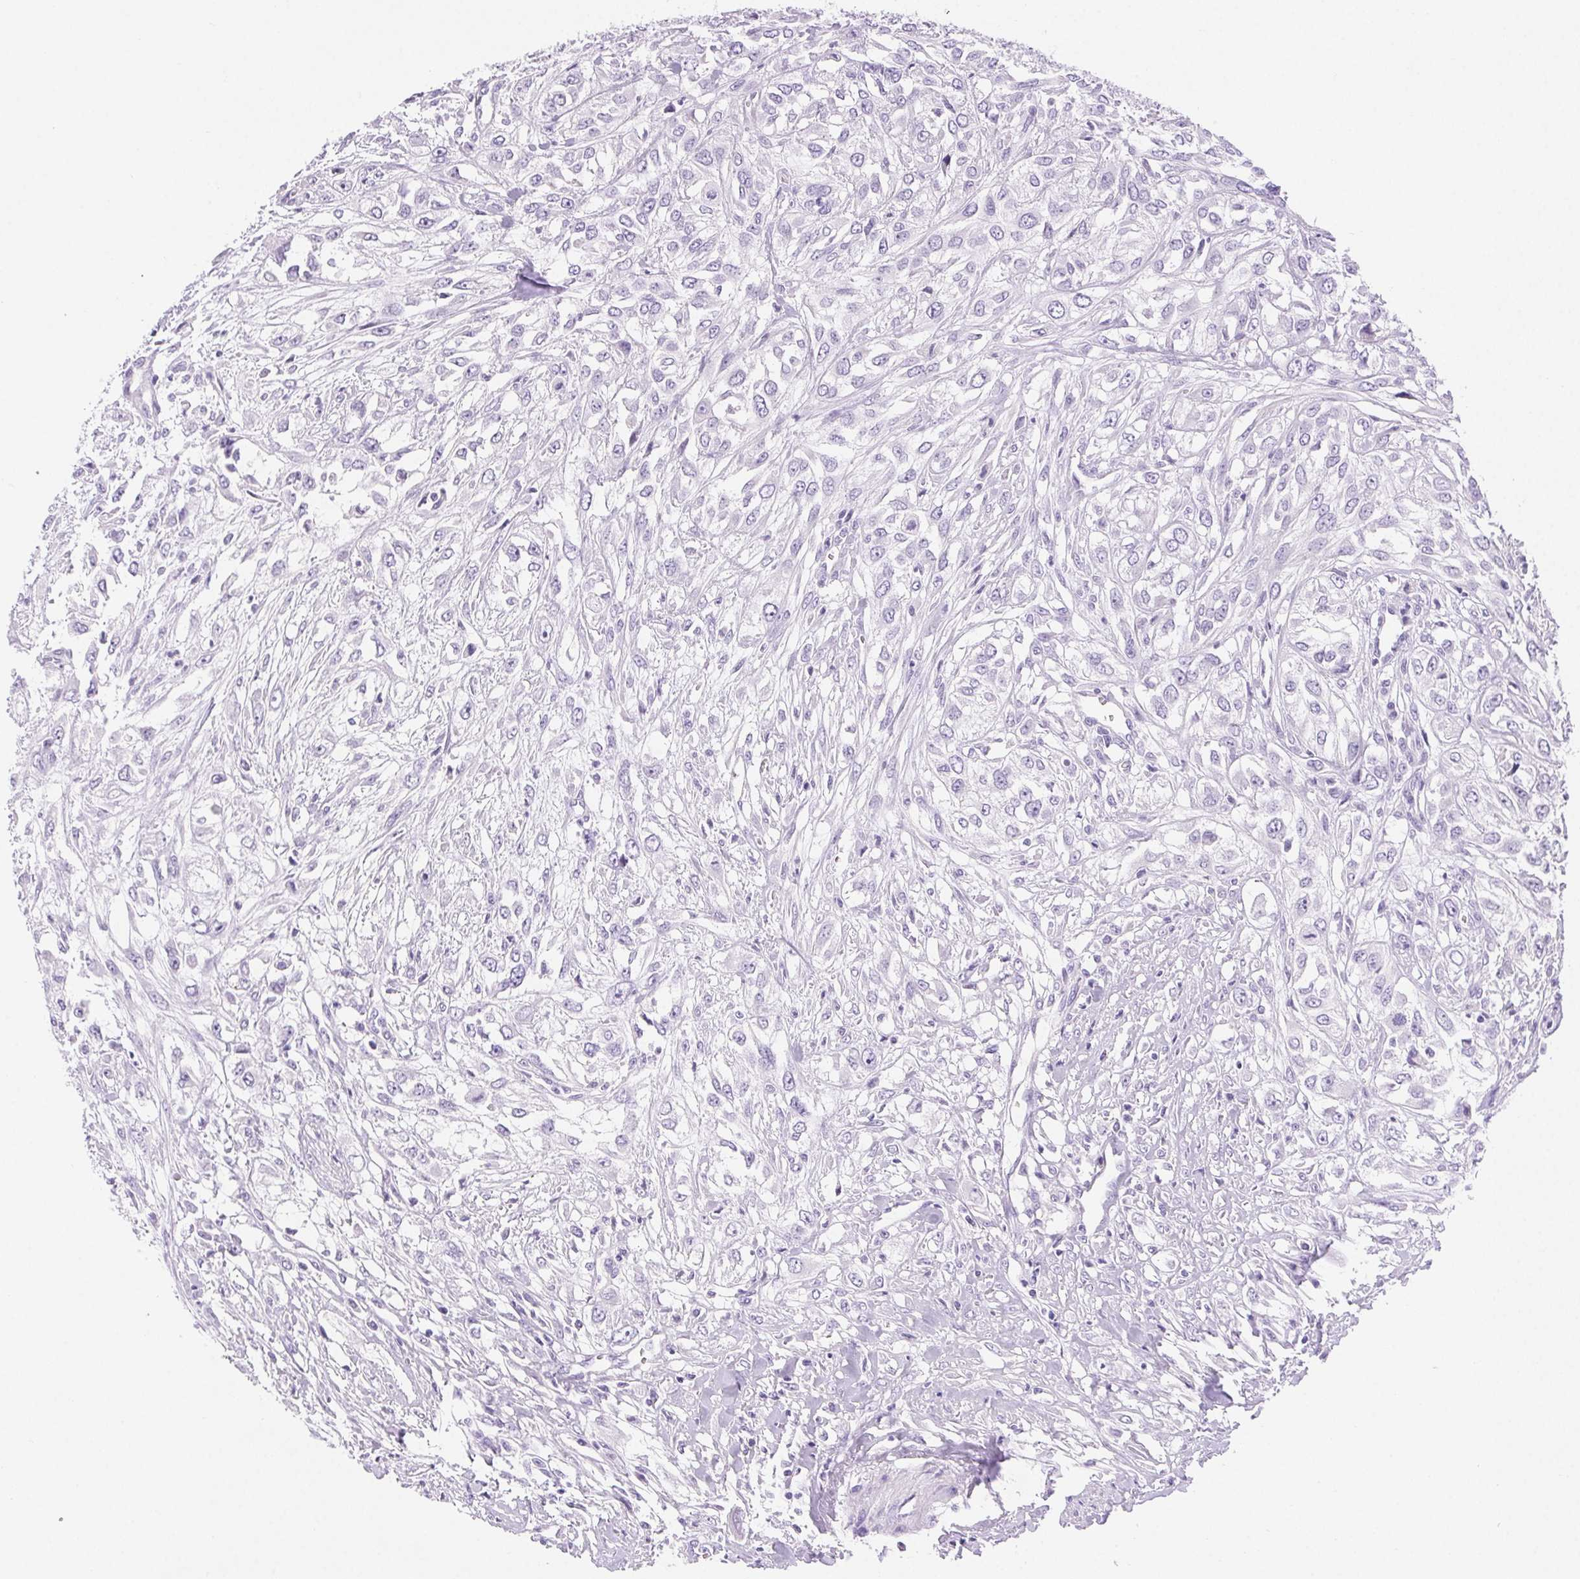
{"staining": {"intensity": "negative", "quantity": "none", "location": "none"}, "tissue": "urothelial cancer", "cell_type": "Tumor cells", "image_type": "cancer", "snomed": [{"axis": "morphology", "description": "Urothelial carcinoma, High grade"}, {"axis": "topography", "description": "Urinary bladder"}], "caption": "A high-resolution image shows IHC staining of urothelial cancer, which demonstrates no significant staining in tumor cells.", "gene": "CLDN16", "patient": {"sex": "male", "age": 67}}